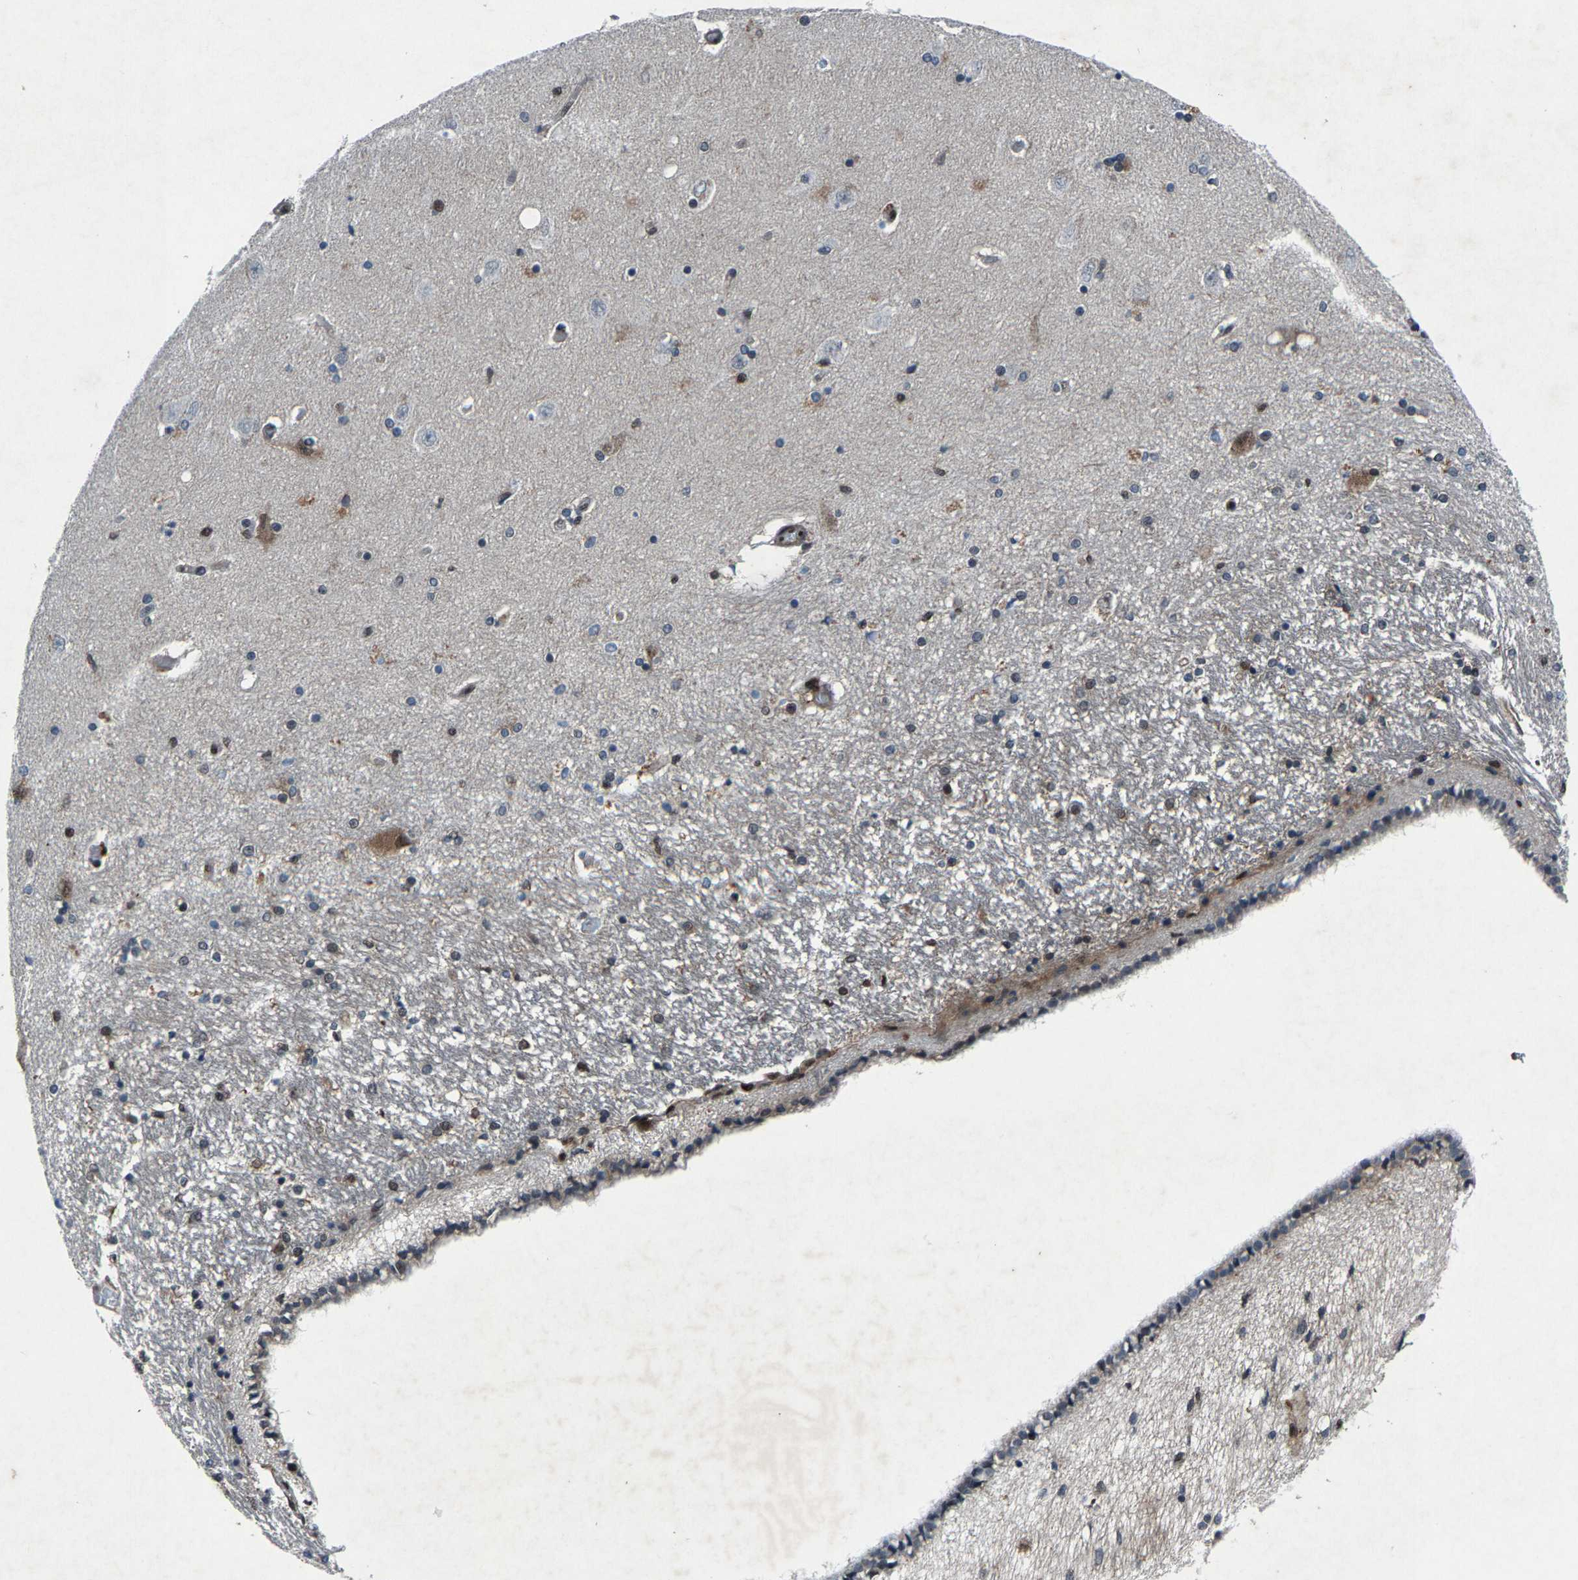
{"staining": {"intensity": "moderate", "quantity": "<25%", "location": "nuclear"}, "tissue": "hippocampus", "cell_type": "Glial cells", "image_type": "normal", "snomed": [{"axis": "morphology", "description": "Normal tissue, NOS"}, {"axis": "topography", "description": "Hippocampus"}], "caption": "Protein analysis of normal hippocampus exhibits moderate nuclear expression in approximately <25% of glial cells. The staining is performed using DAB brown chromogen to label protein expression. The nuclei are counter-stained blue using hematoxylin.", "gene": "ATXN3", "patient": {"sex": "female", "age": 54}}